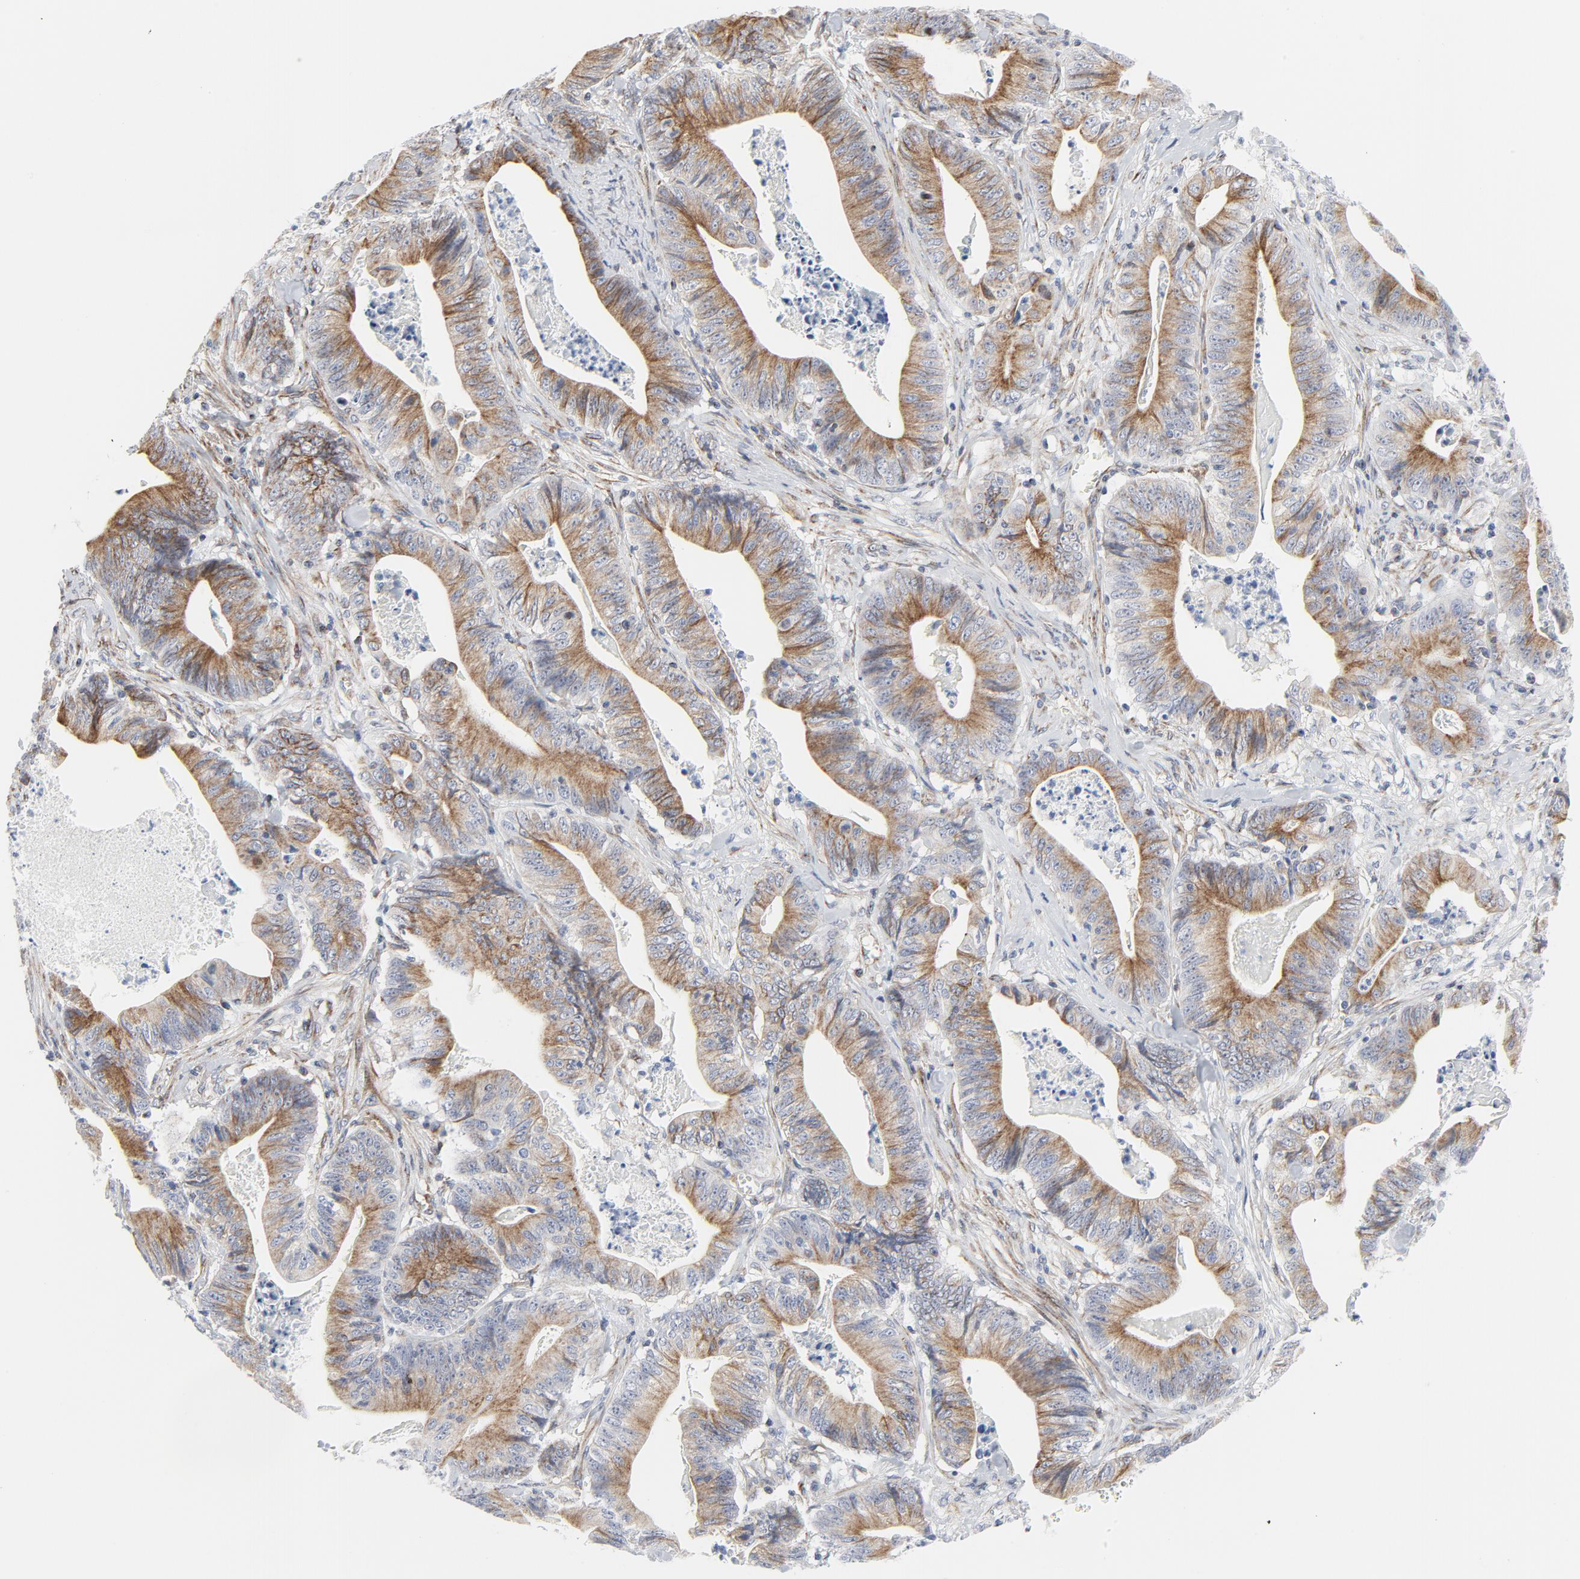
{"staining": {"intensity": "moderate", "quantity": ">75%", "location": "cytoplasmic/membranous"}, "tissue": "stomach cancer", "cell_type": "Tumor cells", "image_type": "cancer", "snomed": [{"axis": "morphology", "description": "Adenocarcinoma, NOS"}, {"axis": "topography", "description": "Stomach, lower"}], "caption": "Adenocarcinoma (stomach) stained with DAB (3,3'-diaminobenzidine) immunohistochemistry (IHC) reveals medium levels of moderate cytoplasmic/membranous staining in approximately >75% of tumor cells.", "gene": "TUBB1", "patient": {"sex": "female", "age": 86}}